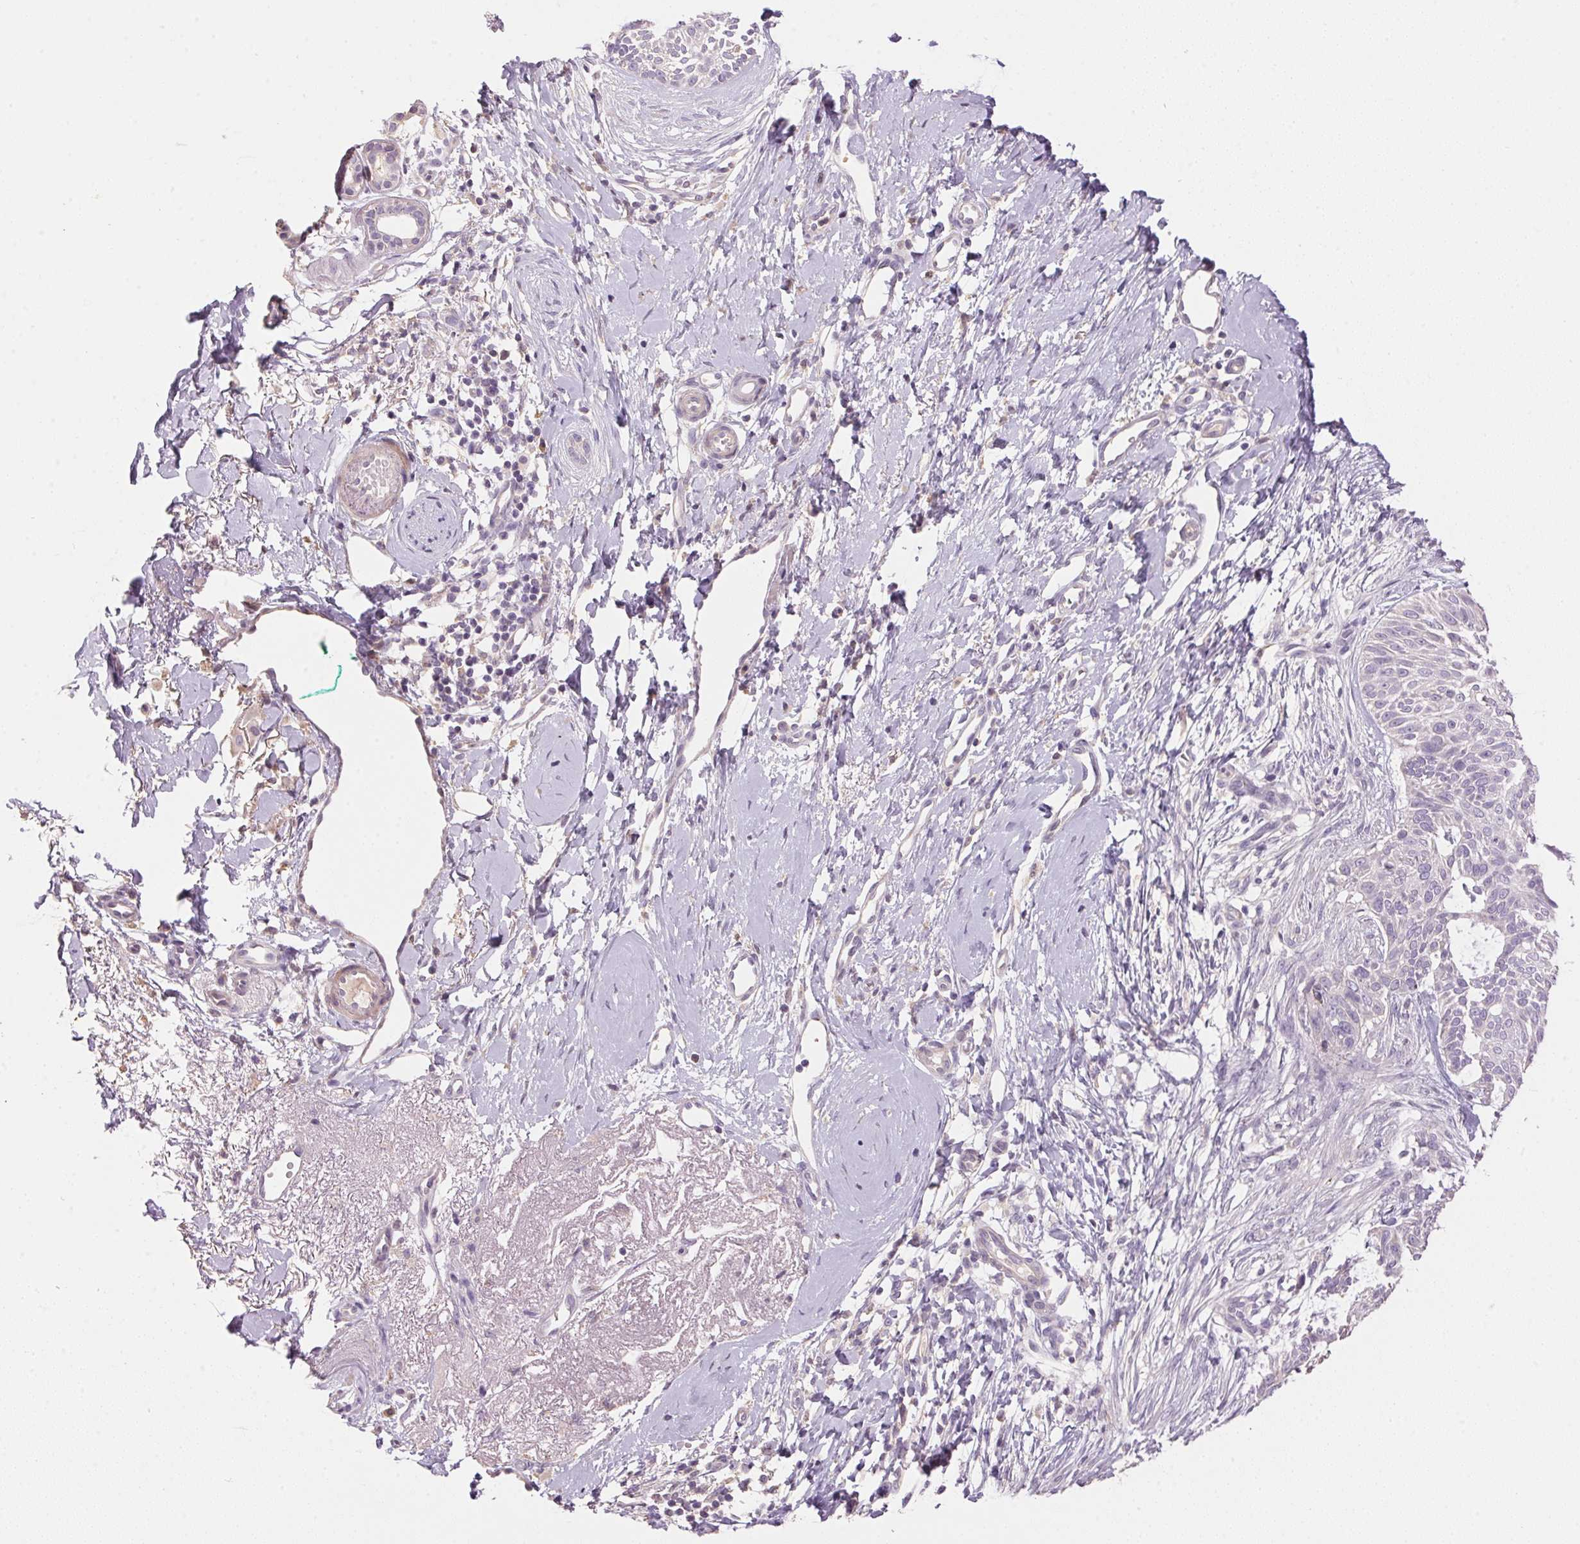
{"staining": {"intensity": "negative", "quantity": "none", "location": "none"}, "tissue": "skin cancer", "cell_type": "Tumor cells", "image_type": "cancer", "snomed": [{"axis": "morphology", "description": "Normal tissue, NOS"}, {"axis": "morphology", "description": "Basal cell carcinoma"}, {"axis": "topography", "description": "Skin"}], "caption": "Immunohistochemical staining of human skin basal cell carcinoma demonstrates no significant expression in tumor cells.", "gene": "LYZL6", "patient": {"sex": "male", "age": 84}}